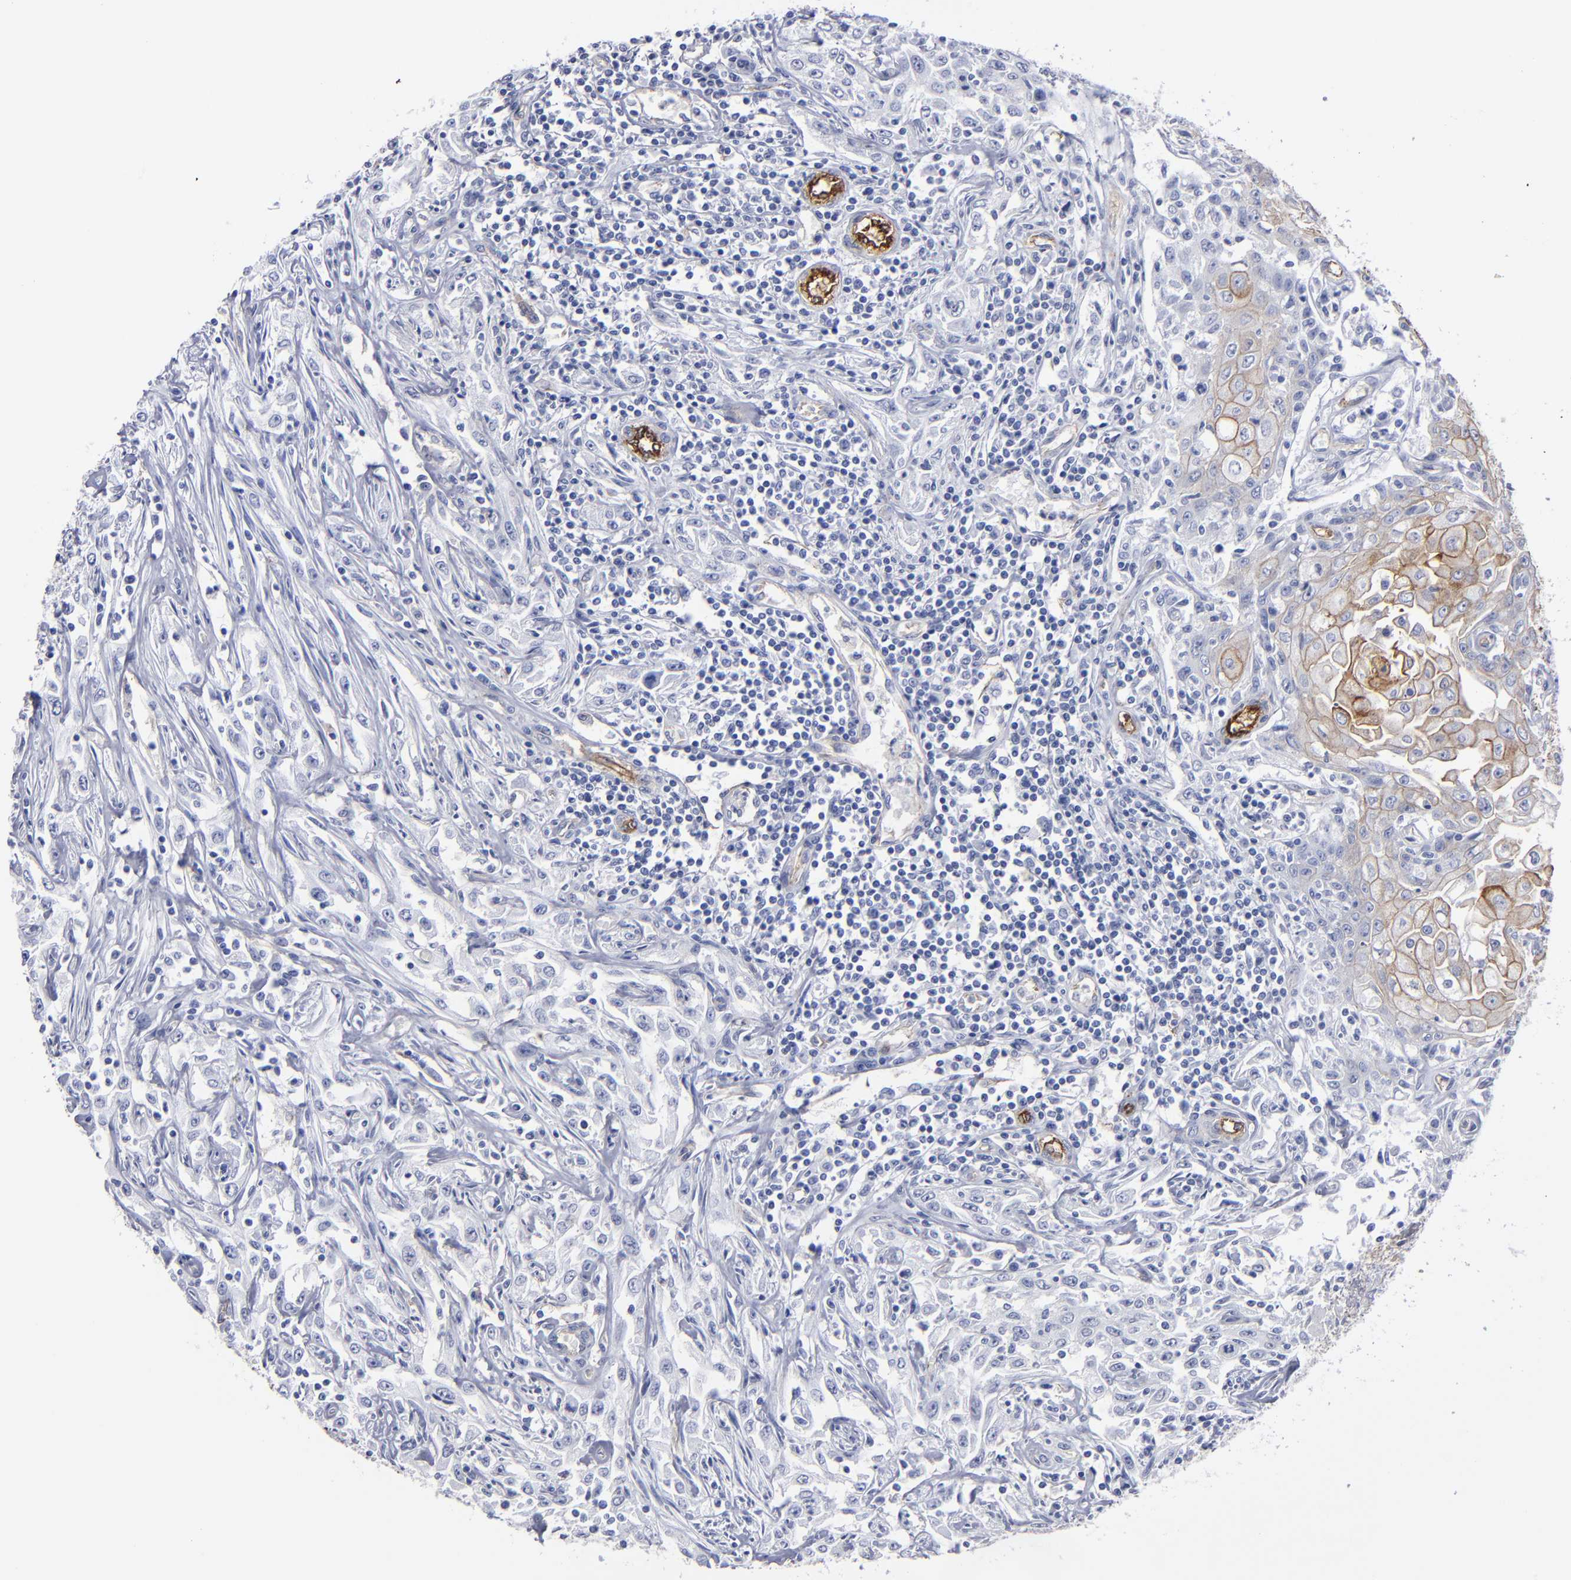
{"staining": {"intensity": "weak", "quantity": "25%-75%", "location": "cytoplasmic/membranous"}, "tissue": "head and neck cancer", "cell_type": "Tumor cells", "image_type": "cancer", "snomed": [{"axis": "morphology", "description": "Squamous cell carcinoma, NOS"}, {"axis": "topography", "description": "Oral tissue"}, {"axis": "topography", "description": "Head-Neck"}], "caption": "This is an image of immunohistochemistry staining of squamous cell carcinoma (head and neck), which shows weak positivity in the cytoplasmic/membranous of tumor cells.", "gene": "TM4SF1", "patient": {"sex": "female", "age": 76}}